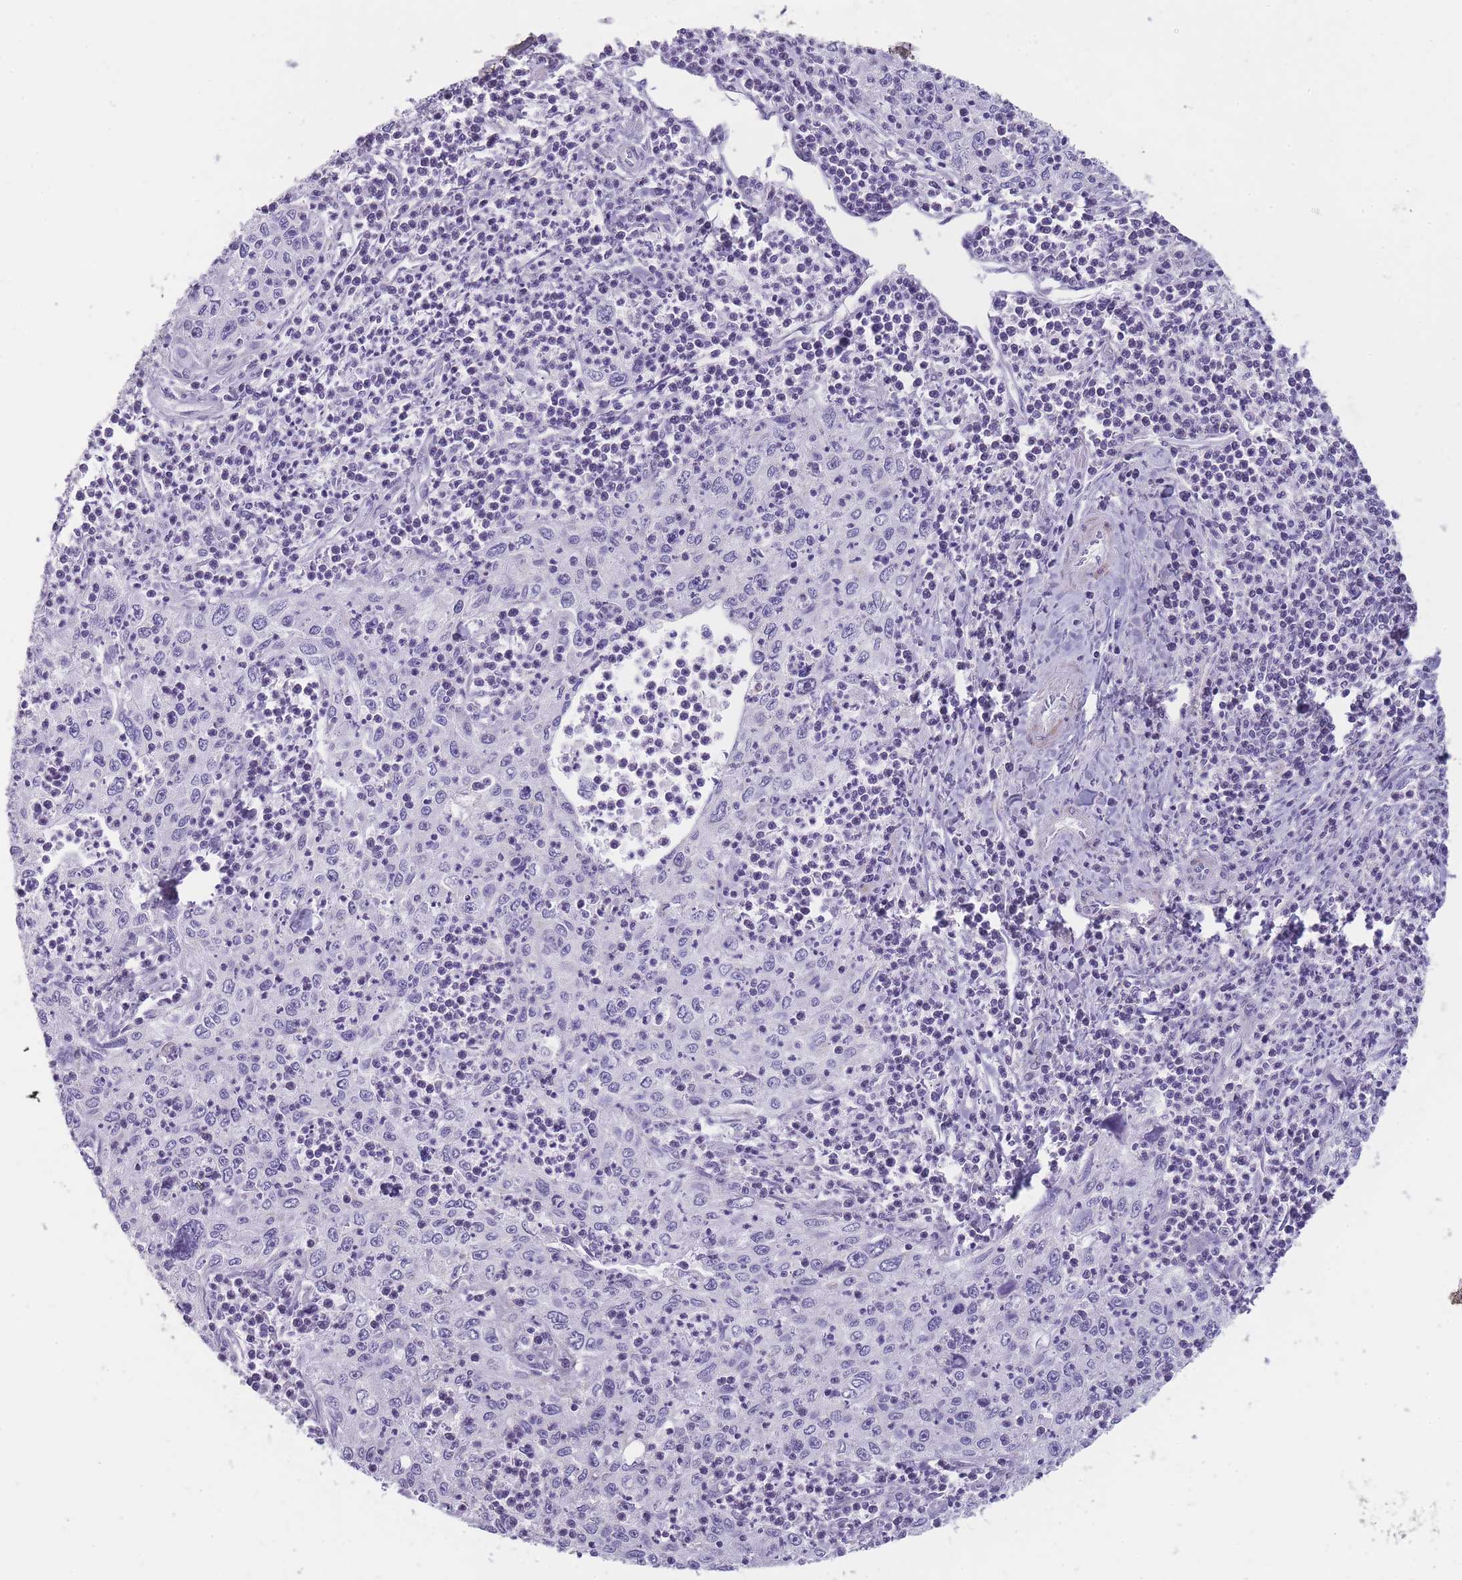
{"staining": {"intensity": "negative", "quantity": "none", "location": "none"}, "tissue": "cervical cancer", "cell_type": "Tumor cells", "image_type": "cancer", "snomed": [{"axis": "morphology", "description": "Squamous cell carcinoma, NOS"}, {"axis": "topography", "description": "Cervix"}], "caption": "IHC of cervical cancer (squamous cell carcinoma) displays no positivity in tumor cells.", "gene": "ZBTB24", "patient": {"sex": "female", "age": 30}}